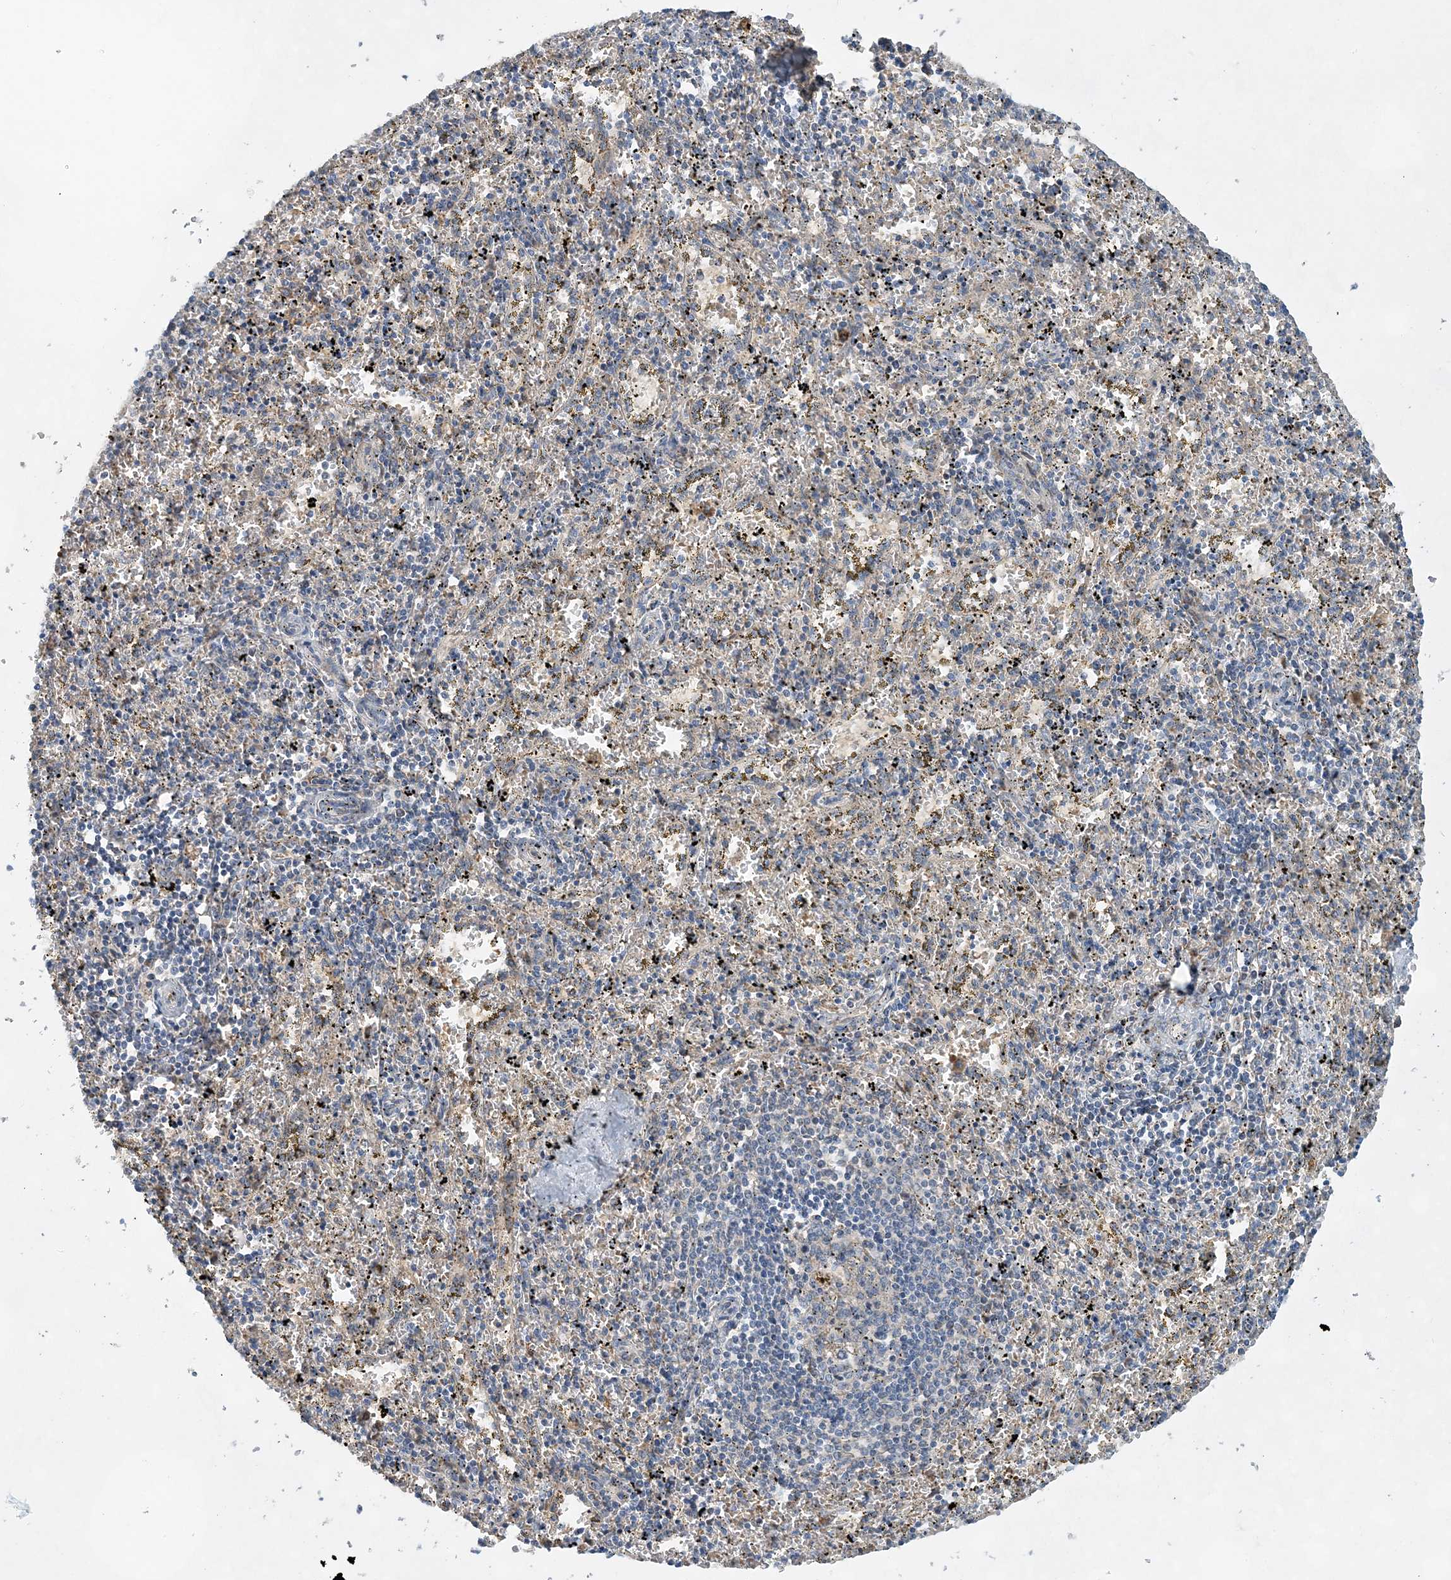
{"staining": {"intensity": "negative", "quantity": "none", "location": "none"}, "tissue": "spleen", "cell_type": "Cells in red pulp", "image_type": "normal", "snomed": [{"axis": "morphology", "description": "Normal tissue, NOS"}, {"axis": "topography", "description": "Spleen"}], "caption": "Immunohistochemistry micrograph of unremarkable spleen: human spleen stained with DAB (3,3'-diaminobenzidine) shows no significant protein positivity in cells in red pulp.", "gene": "TRAPPC13", "patient": {"sex": "male", "age": 11}}